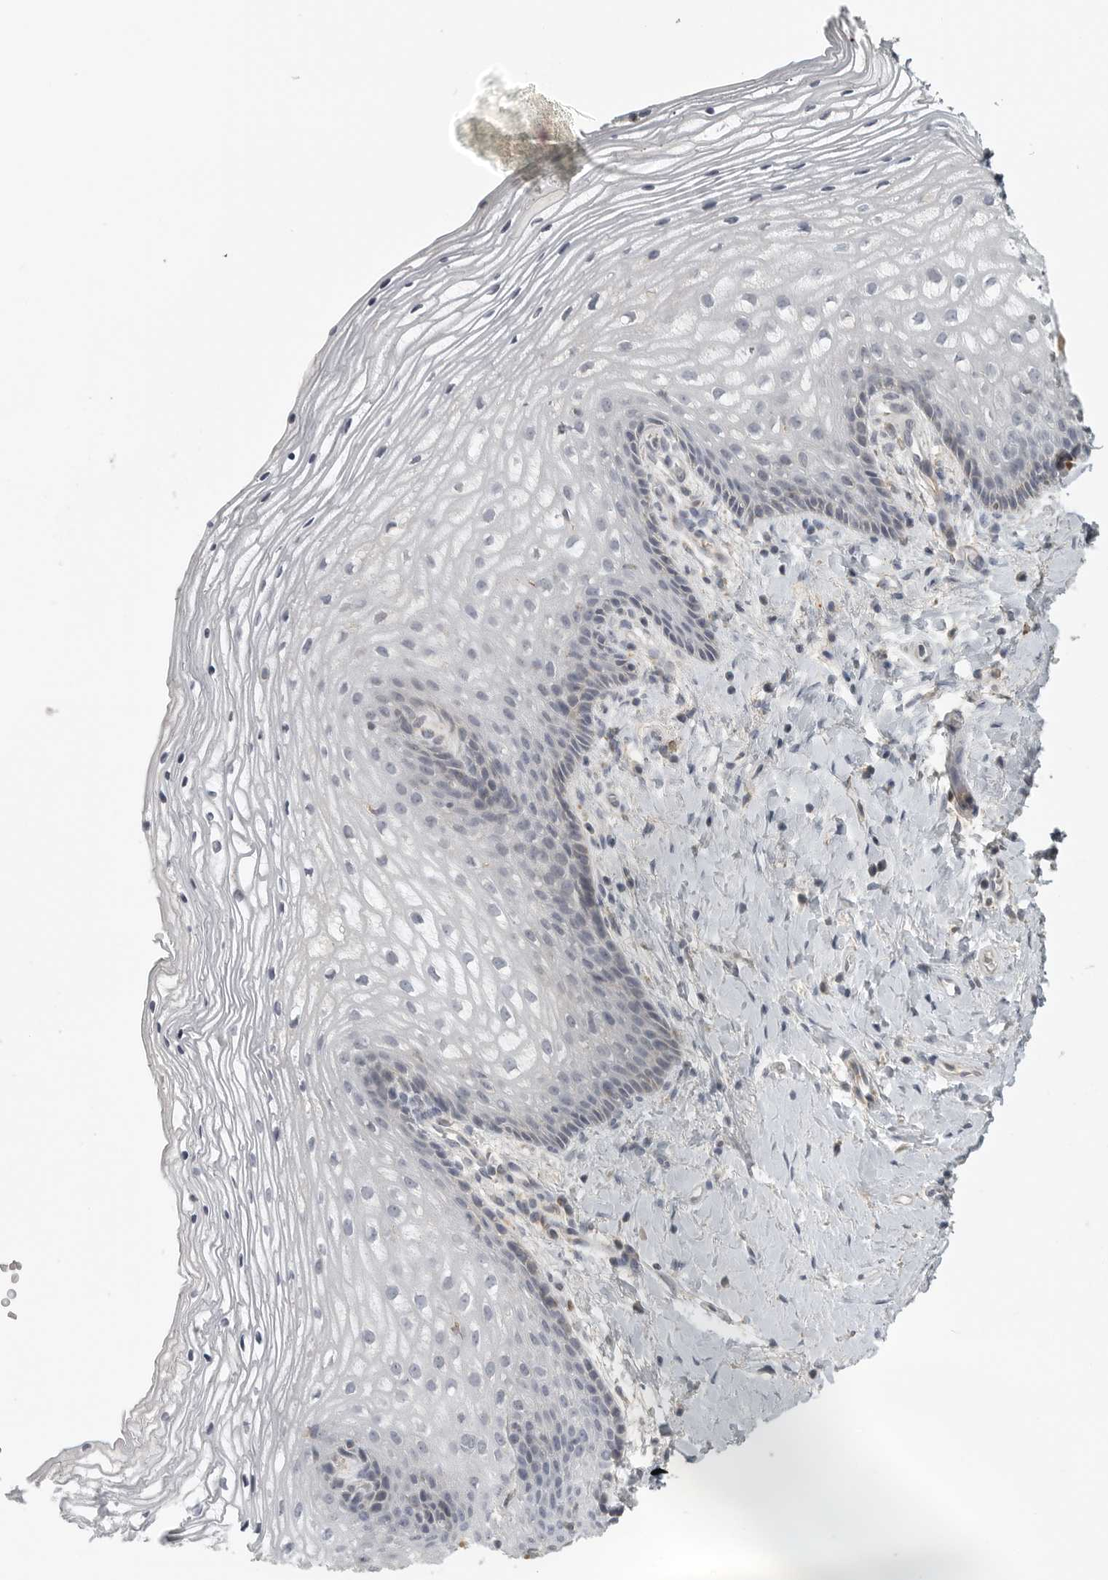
{"staining": {"intensity": "negative", "quantity": "none", "location": "none"}, "tissue": "vagina", "cell_type": "Squamous epithelial cells", "image_type": "normal", "snomed": [{"axis": "morphology", "description": "Normal tissue, NOS"}, {"axis": "topography", "description": "Vagina"}], "caption": "This image is of unremarkable vagina stained with IHC to label a protein in brown with the nuclei are counter-stained blue. There is no staining in squamous epithelial cells. (DAB immunohistochemistry (IHC) visualized using brightfield microscopy, high magnification).", "gene": "RXFP3", "patient": {"sex": "female", "age": 60}}